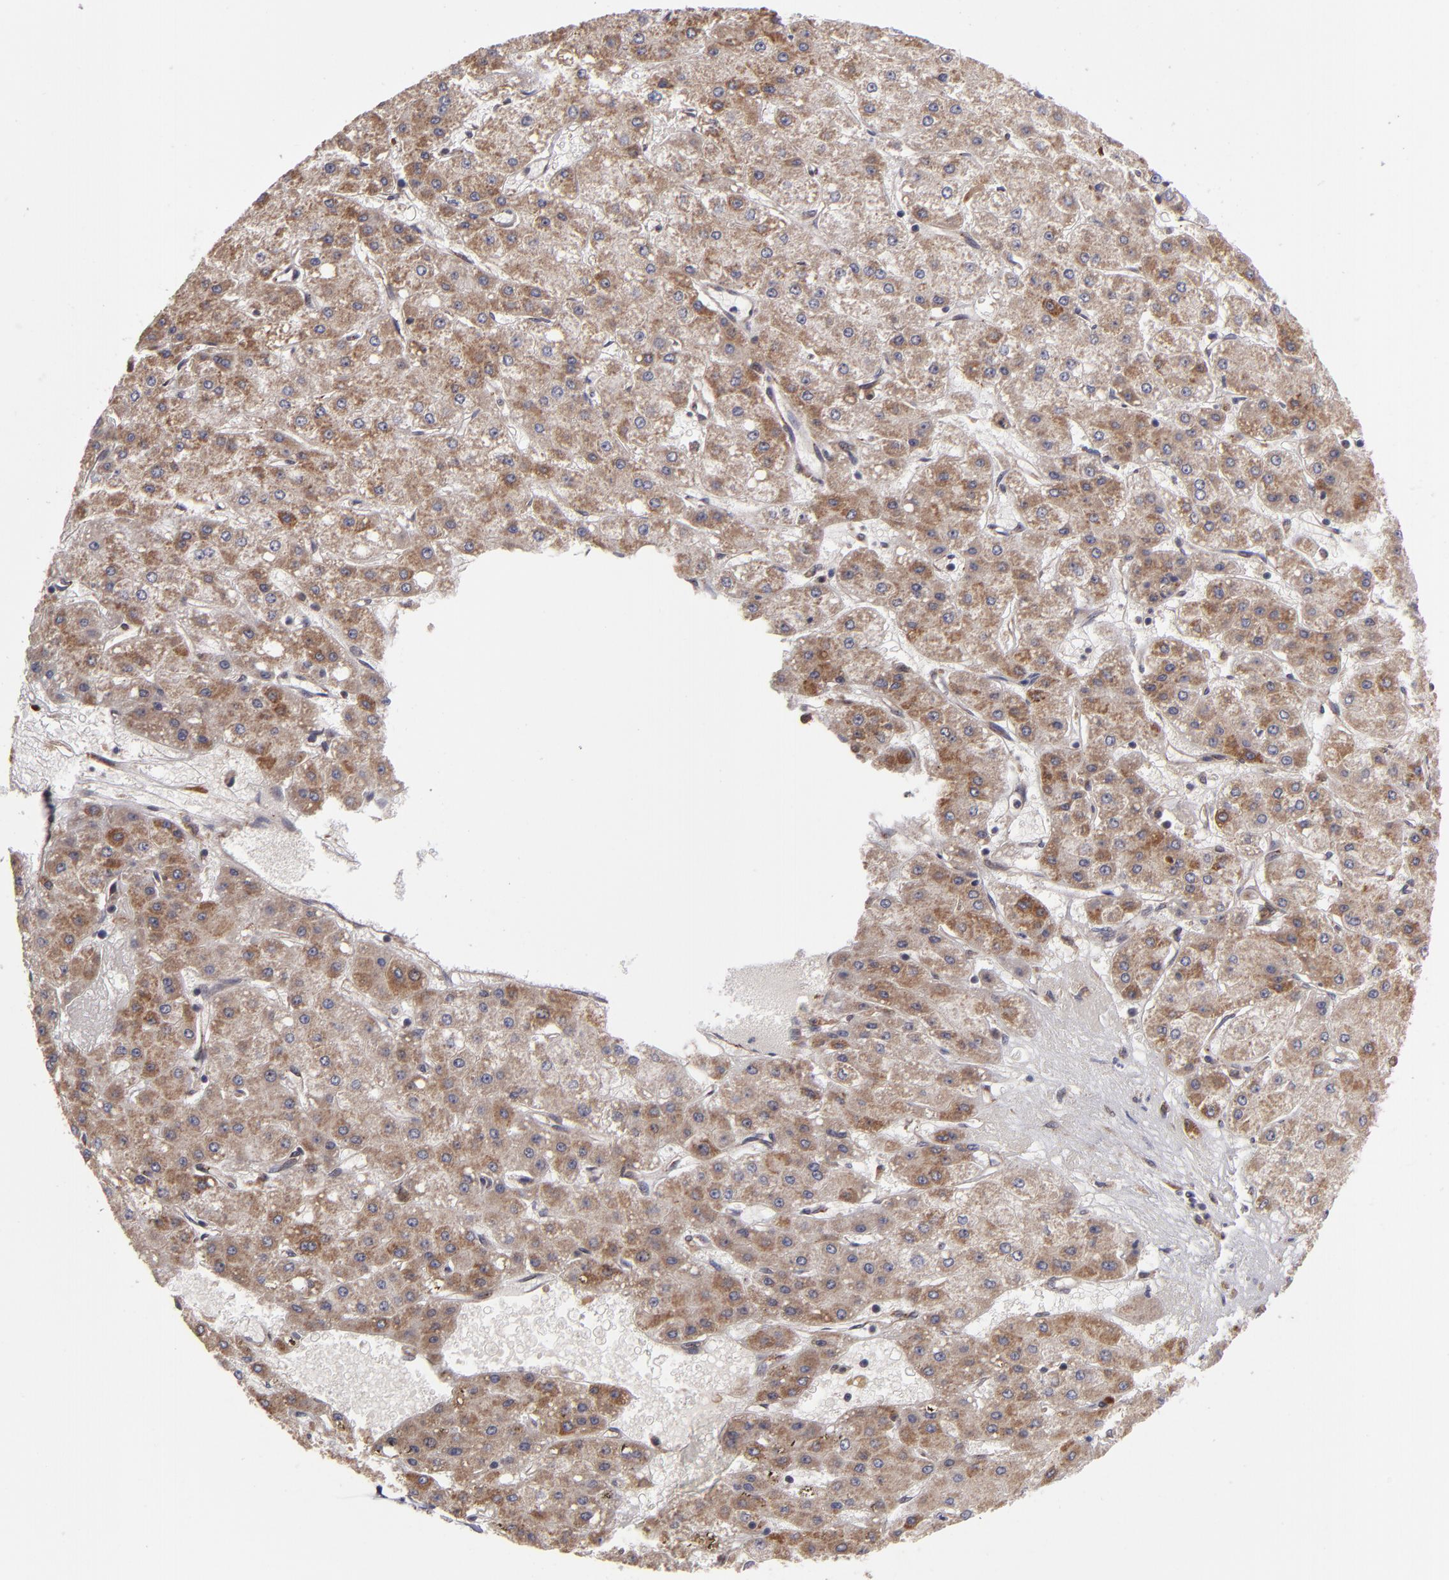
{"staining": {"intensity": "weak", "quantity": ">75%", "location": "cytoplasmic/membranous"}, "tissue": "liver cancer", "cell_type": "Tumor cells", "image_type": "cancer", "snomed": [{"axis": "morphology", "description": "Carcinoma, Hepatocellular, NOS"}, {"axis": "topography", "description": "Liver"}], "caption": "Tumor cells display weak cytoplasmic/membranous staining in about >75% of cells in hepatocellular carcinoma (liver). The protein is shown in brown color, while the nuclei are stained blue.", "gene": "CASP1", "patient": {"sex": "female", "age": 52}}